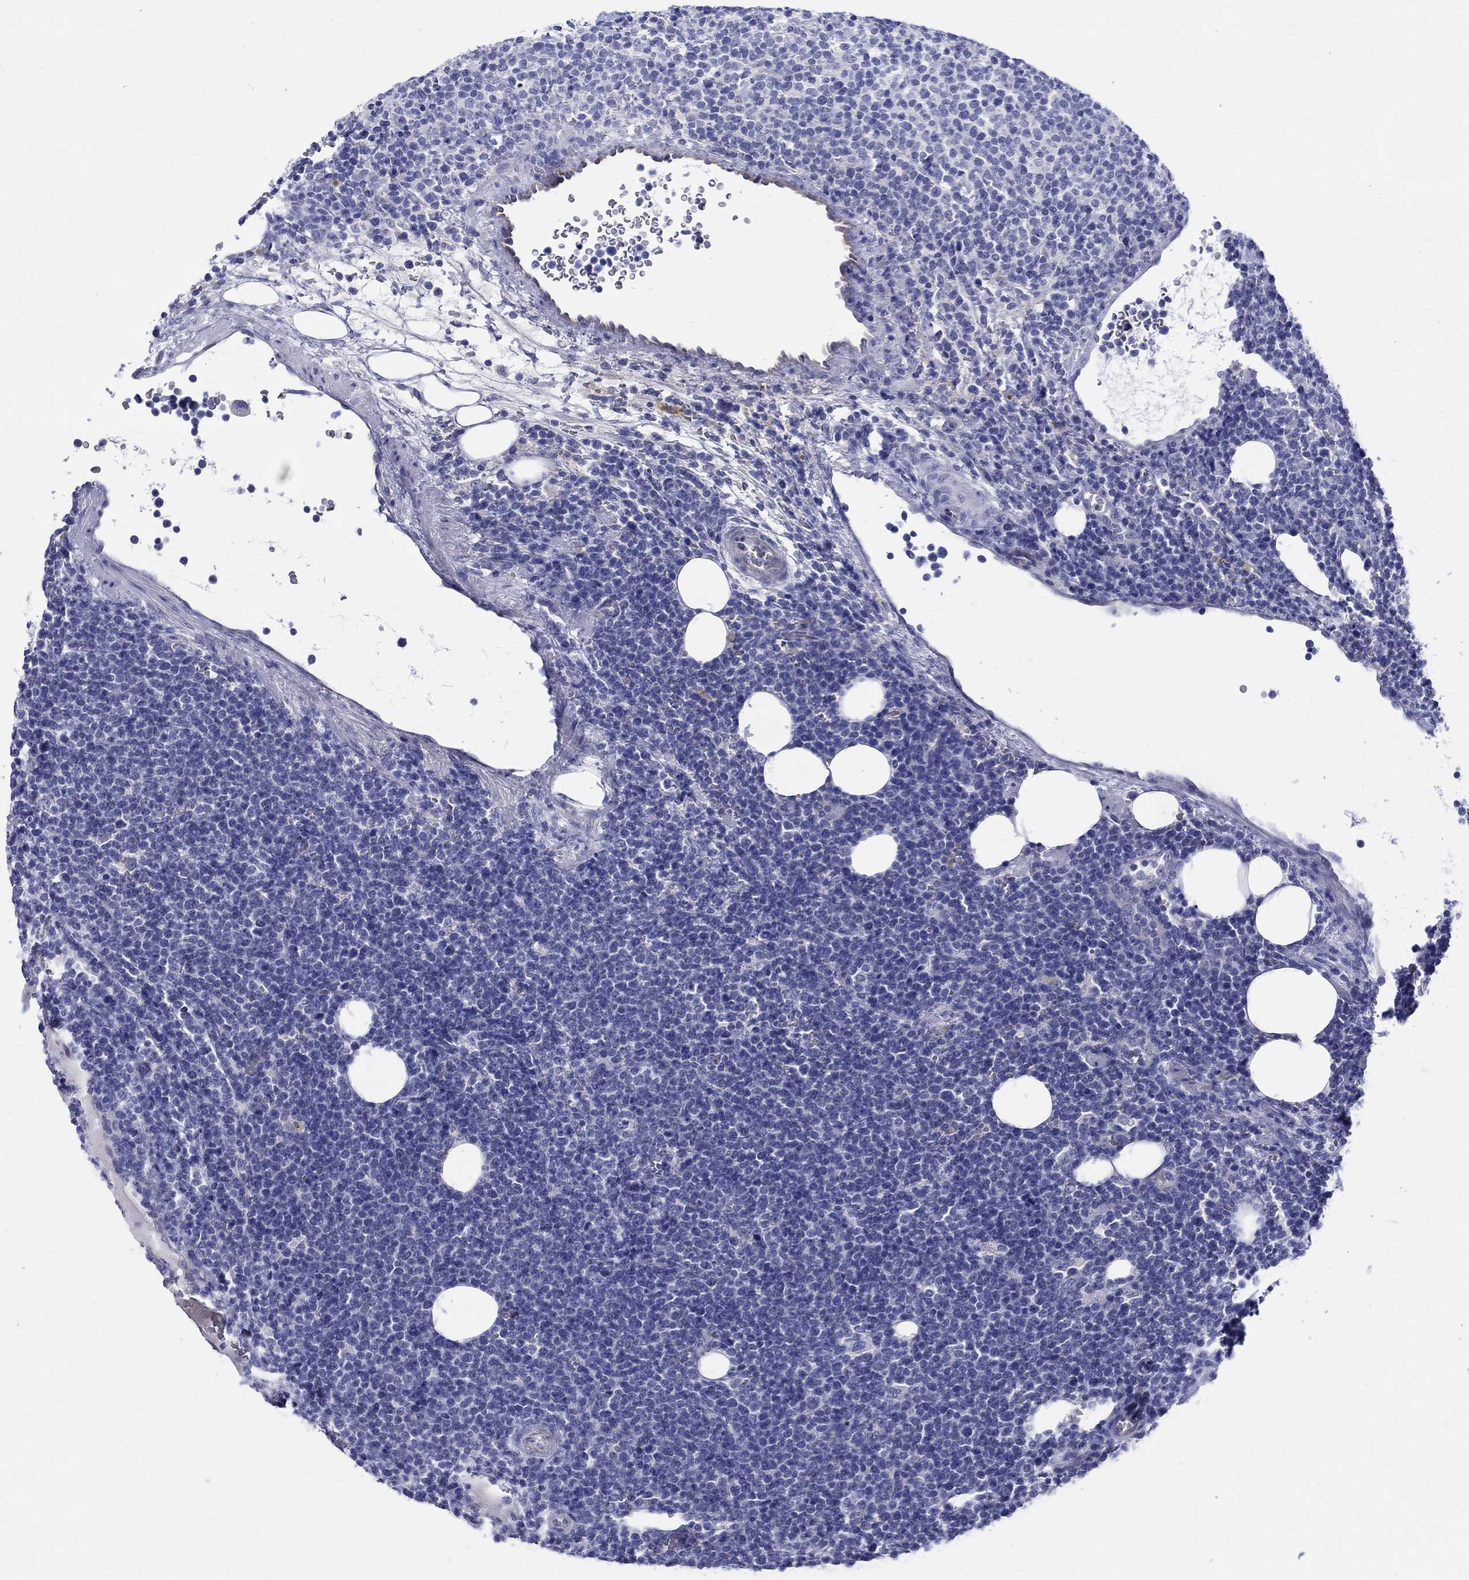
{"staining": {"intensity": "negative", "quantity": "none", "location": "none"}, "tissue": "lymphoma", "cell_type": "Tumor cells", "image_type": "cancer", "snomed": [{"axis": "morphology", "description": "Malignant lymphoma, non-Hodgkin's type, High grade"}, {"axis": "topography", "description": "Lymph node"}], "caption": "Immunohistochemical staining of high-grade malignant lymphoma, non-Hodgkin's type demonstrates no significant staining in tumor cells.", "gene": "SH2D7", "patient": {"sex": "male", "age": 61}}